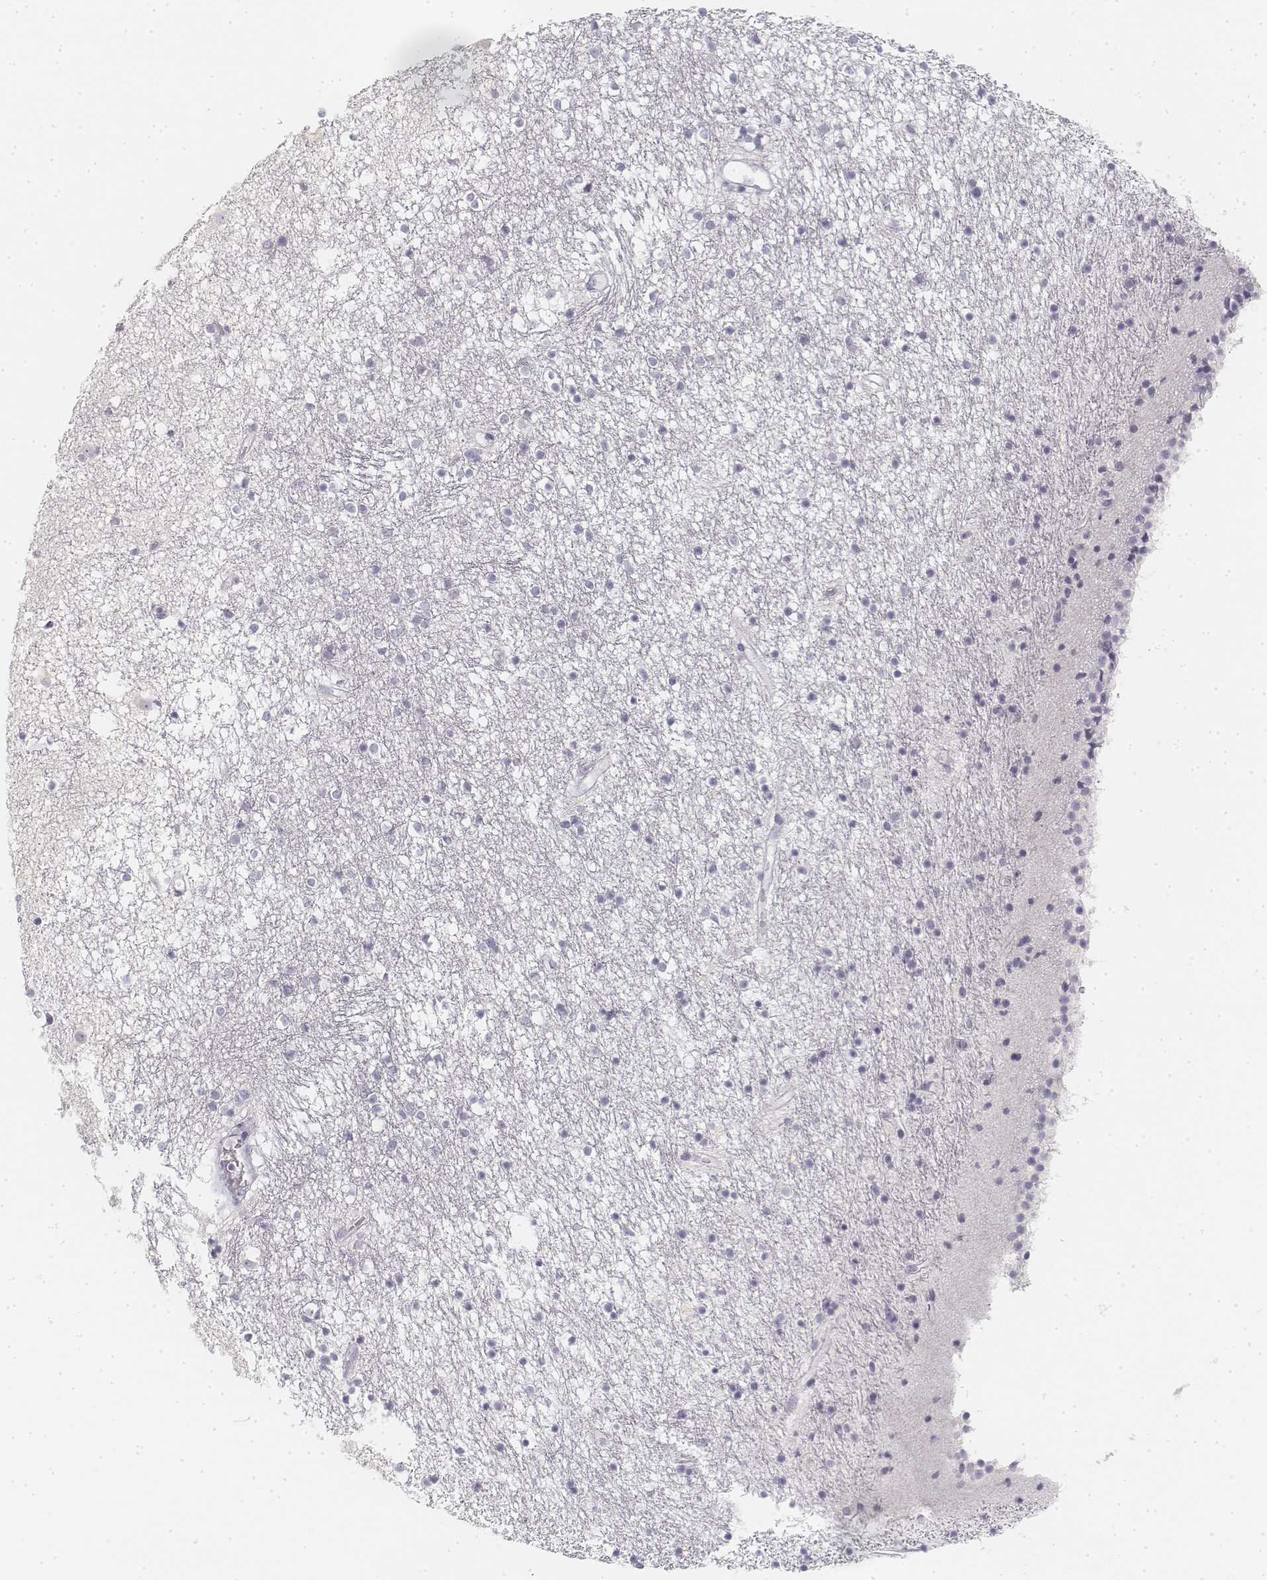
{"staining": {"intensity": "negative", "quantity": "none", "location": "none"}, "tissue": "caudate", "cell_type": "Glial cells", "image_type": "normal", "snomed": [{"axis": "morphology", "description": "Normal tissue, NOS"}, {"axis": "topography", "description": "Lateral ventricle wall"}], "caption": "The micrograph exhibits no staining of glial cells in benign caudate.", "gene": "KRT25", "patient": {"sex": "female", "age": 71}}